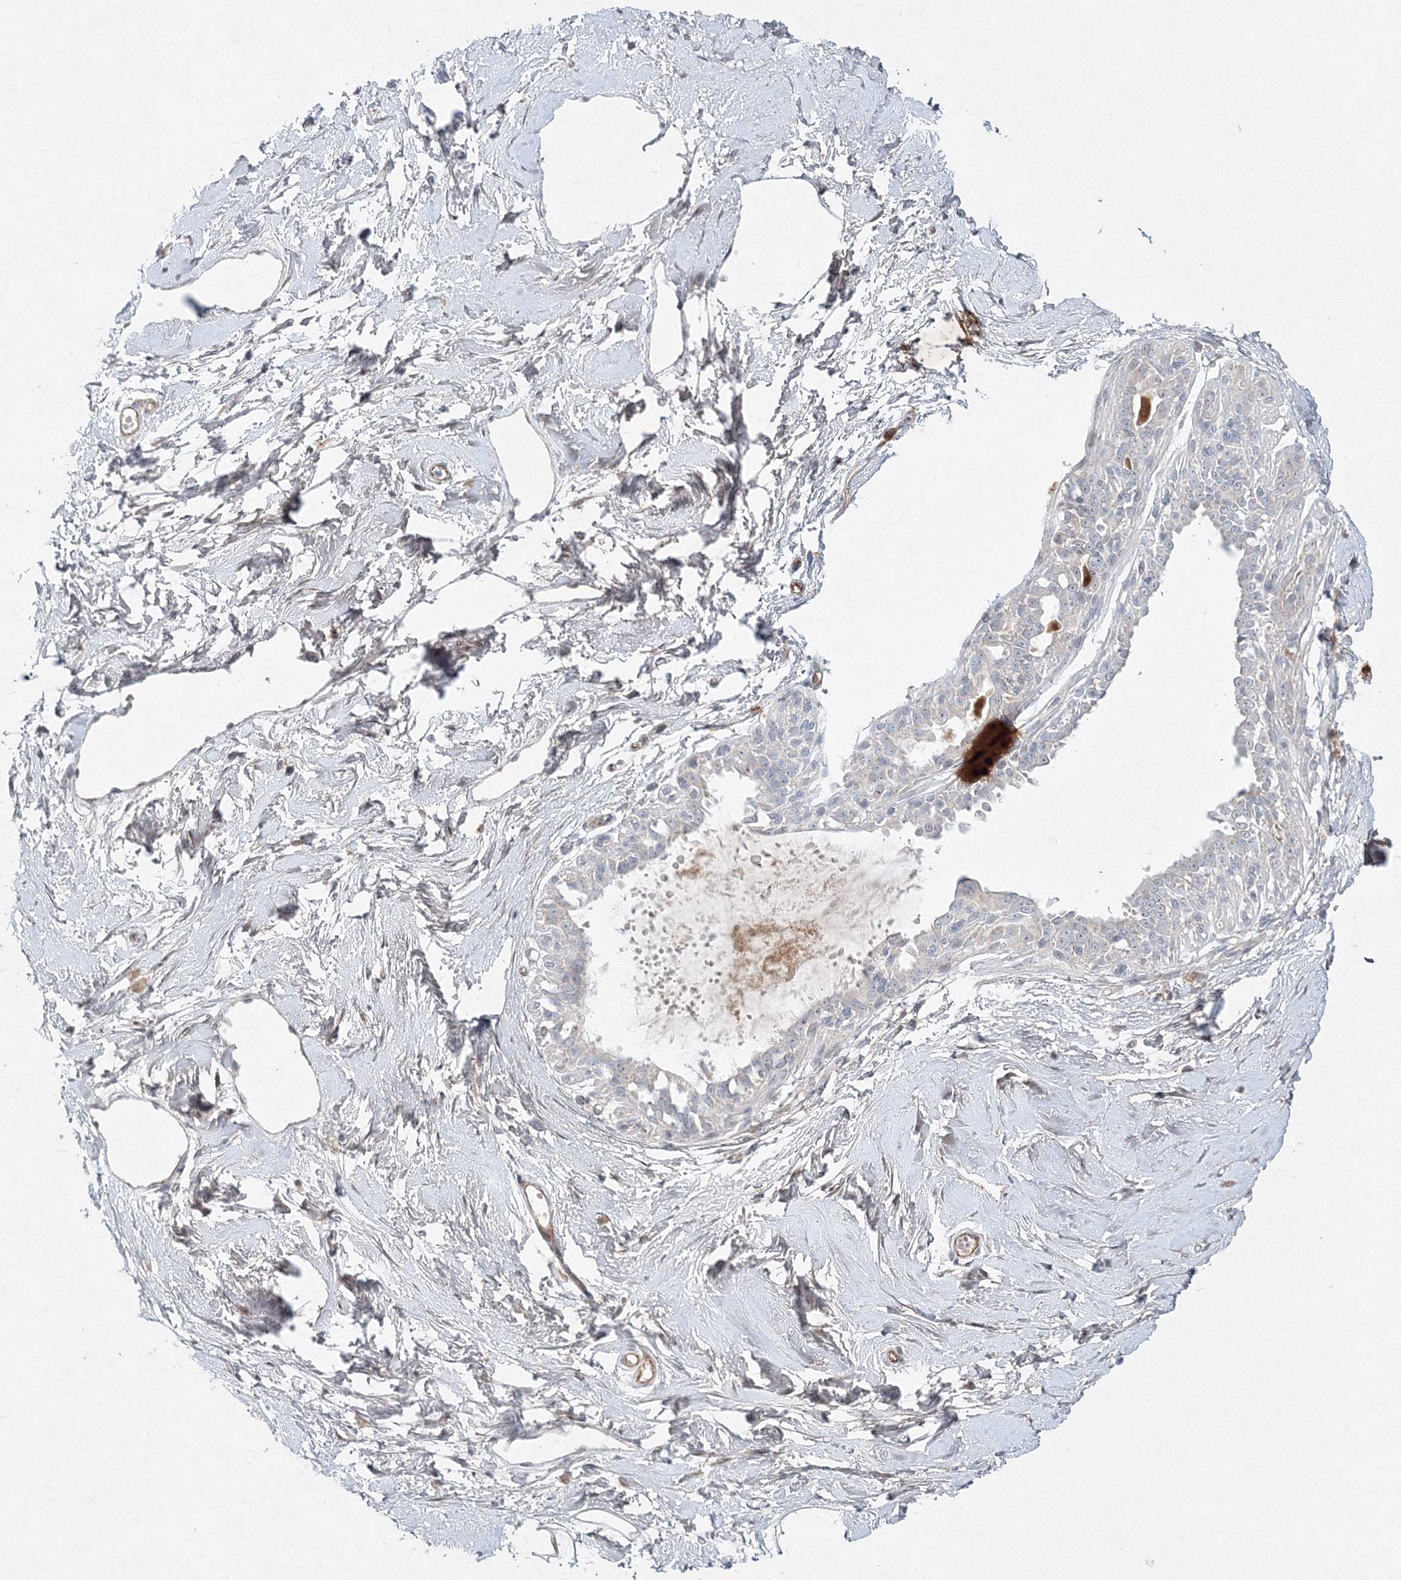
{"staining": {"intensity": "negative", "quantity": "none", "location": "none"}, "tissue": "breast", "cell_type": "Adipocytes", "image_type": "normal", "snomed": [{"axis": "morphology", "description": "Normal tissue, NOS"}, {"axis": "topography", "description": "Breast"}], "caption": "The immunohistochemistry photomicrograph has no significant expression in adipocytes of breast.", "gene": "WDR49", "patient": {"sex": "female", "age": 45}}